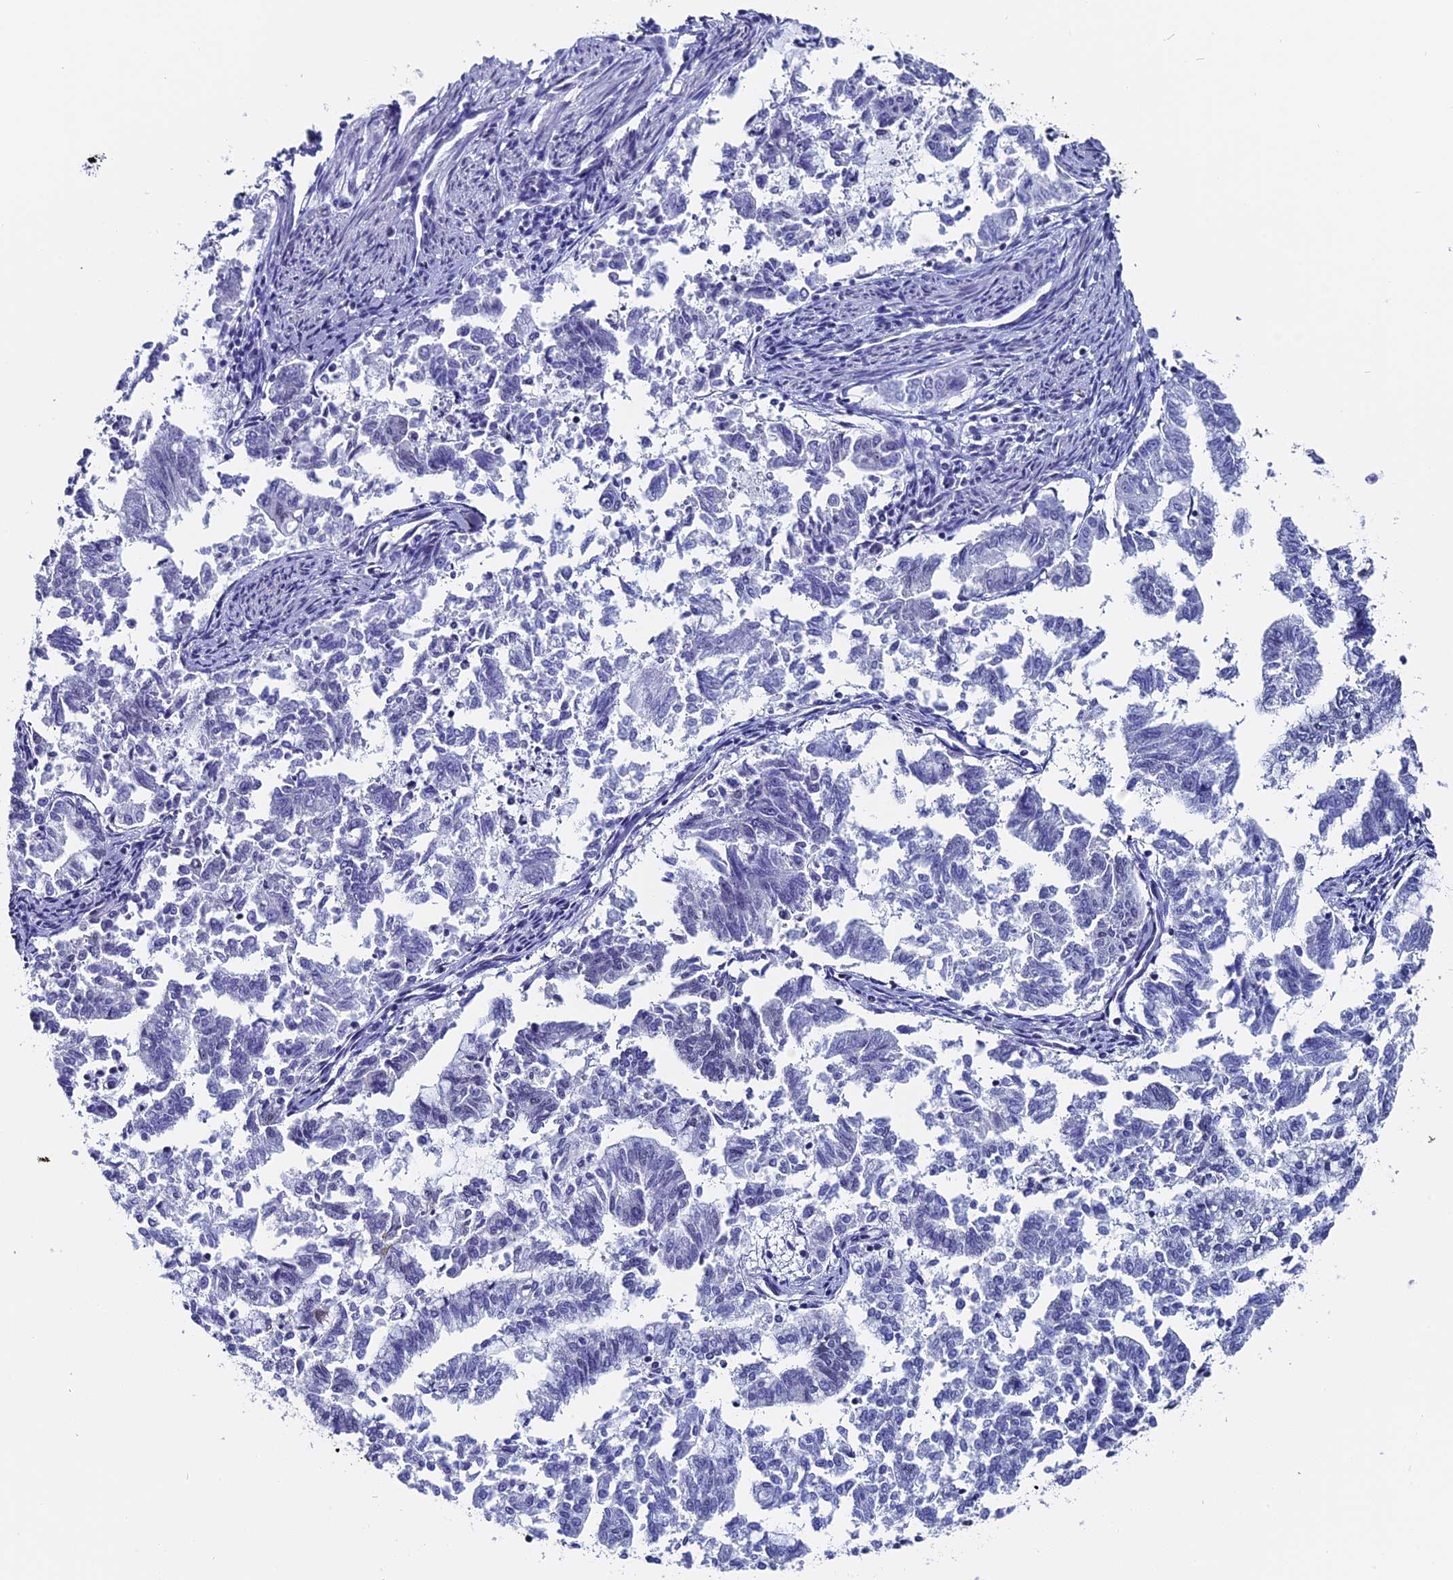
{"staining": {"intensity": "negative", "quantity": "none", "location": "none"}, "tissue": "endometrial cancer", "cell_type": "Tumor cells", "image_type": "cancer", "snomed": [{"axis": "morphology", "description": "Adenocarcinoma, NOS"}, {"axis": "topography", "description": "Endometrium"}], "caption": "Human endometrial cancer stained for a protein using immunohistochemistry (IHC) exhibits no positivity in tumor cells.", "gene": "CD2BP2", "patient": {"sex": "female", "age": 79}}